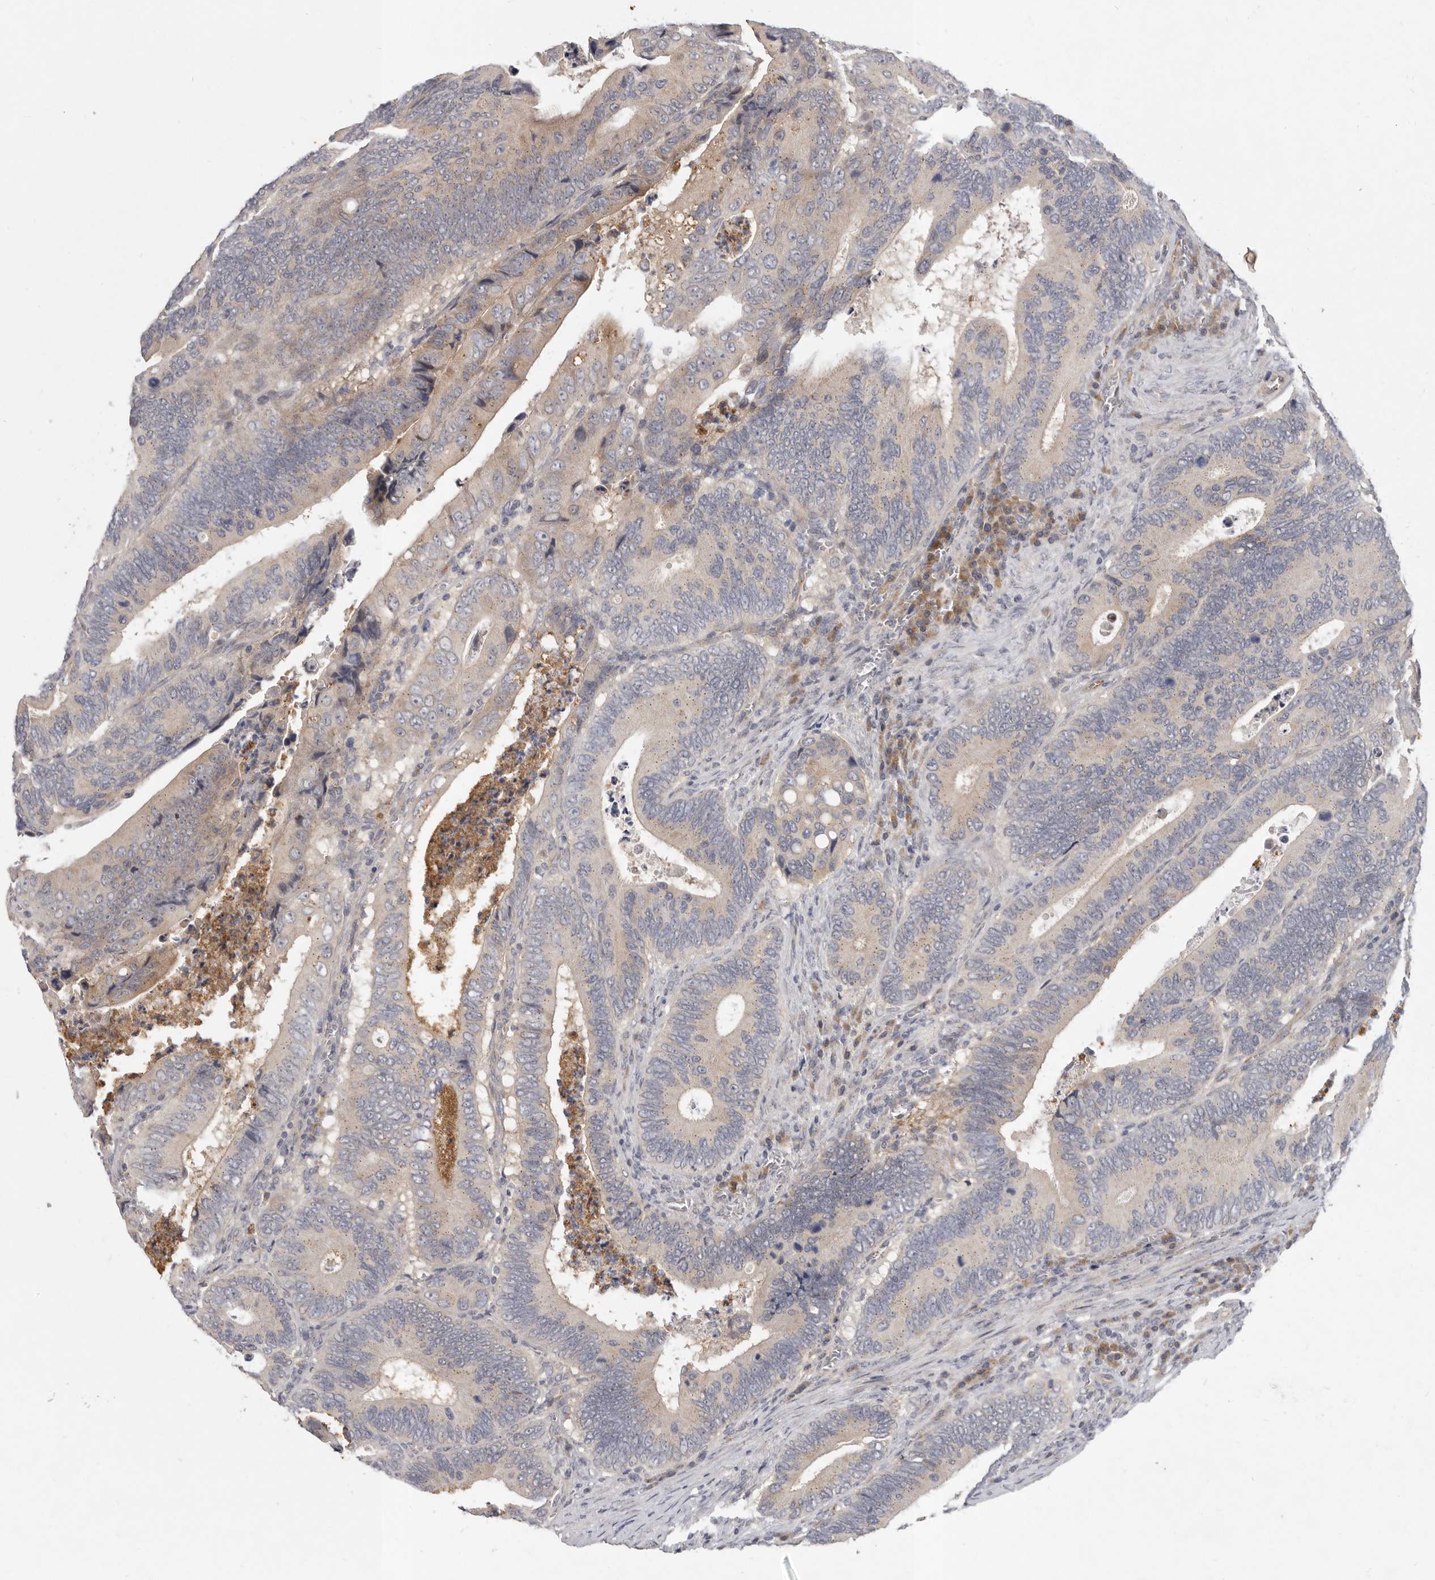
{"staining": {"intensity": "weak", "quantity": "<25%", "location": "cytoplasmic/membranous"}, "tissue": "colorectal cancer", "cell_type": "Tumor cells", "image_type": "cancer", "snomed": [{"axis": "morphology", "description": "Inflammation, NOS"}, {"axis": "morphology", "description": "Adenocarcinoma, NOS"}, {"axis": "topography", "description": "Colon"}], "caption": "High power microscopy photomicrograph of an immunohistochemistry image of colorectal cancer (adenocarcinoma), revealing no significant positivity in tumor cells.", "gene": "SLC22A1", "patient": {"sex": "male", "age": 72}}